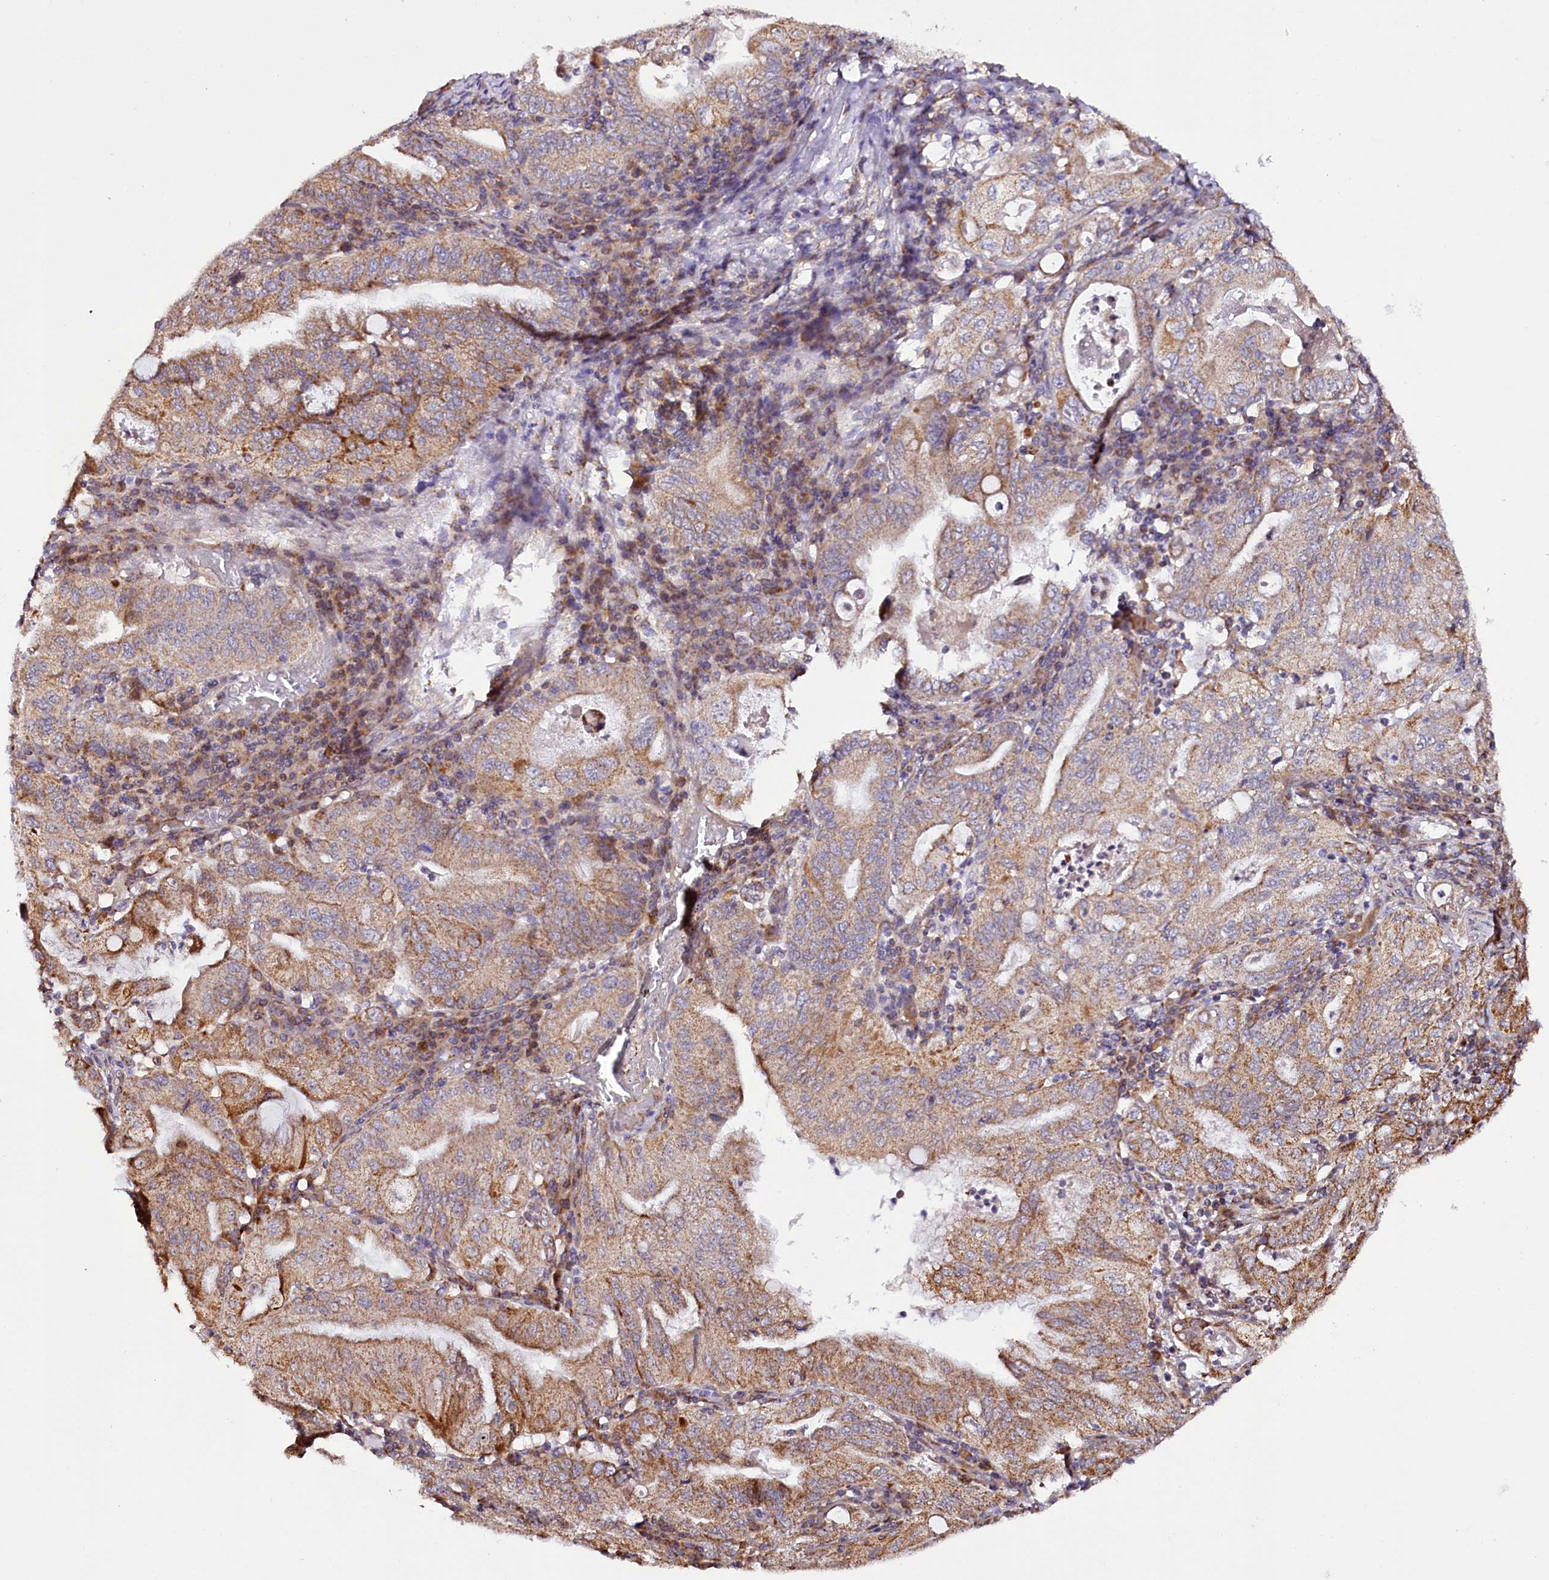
{"staining": {"intensity": "moderate", "quantity": ">75%", "location": "cytoplasmic/membranous"}, "tissue": "stomach cancer", "cell_type": "Tumor cells", "image_type": "cancer", "snomed": [{"axis": "morphology", "description": "Normal tissue, NOS"}, {"axis": "morphology", "description": "Adenocarcinoma, NOS"}, {"axis": "topography", "description": "Esophagus"}, {"axis": "topography", "description": "Stomach, upper"}, {"axis": "topography", "description": "Peripheral nerve tissue"}], "caption": "High-magnification brightfield microscopy of stomach cancer (adenocarcinoma) stained with DAB (3,3'-diaminobenzidine) (brown) and counterstained with hematoxylin (blue). tumor cells exhibit moderate cytoplasmic/membranous expression is present in about>75% of cells. Immunohistochemistry (ihc) stains the protein of interest in brown and the nuclei are stained blue.", "gene": "ST7", "patient": {"sex": "male", "age": 62}}